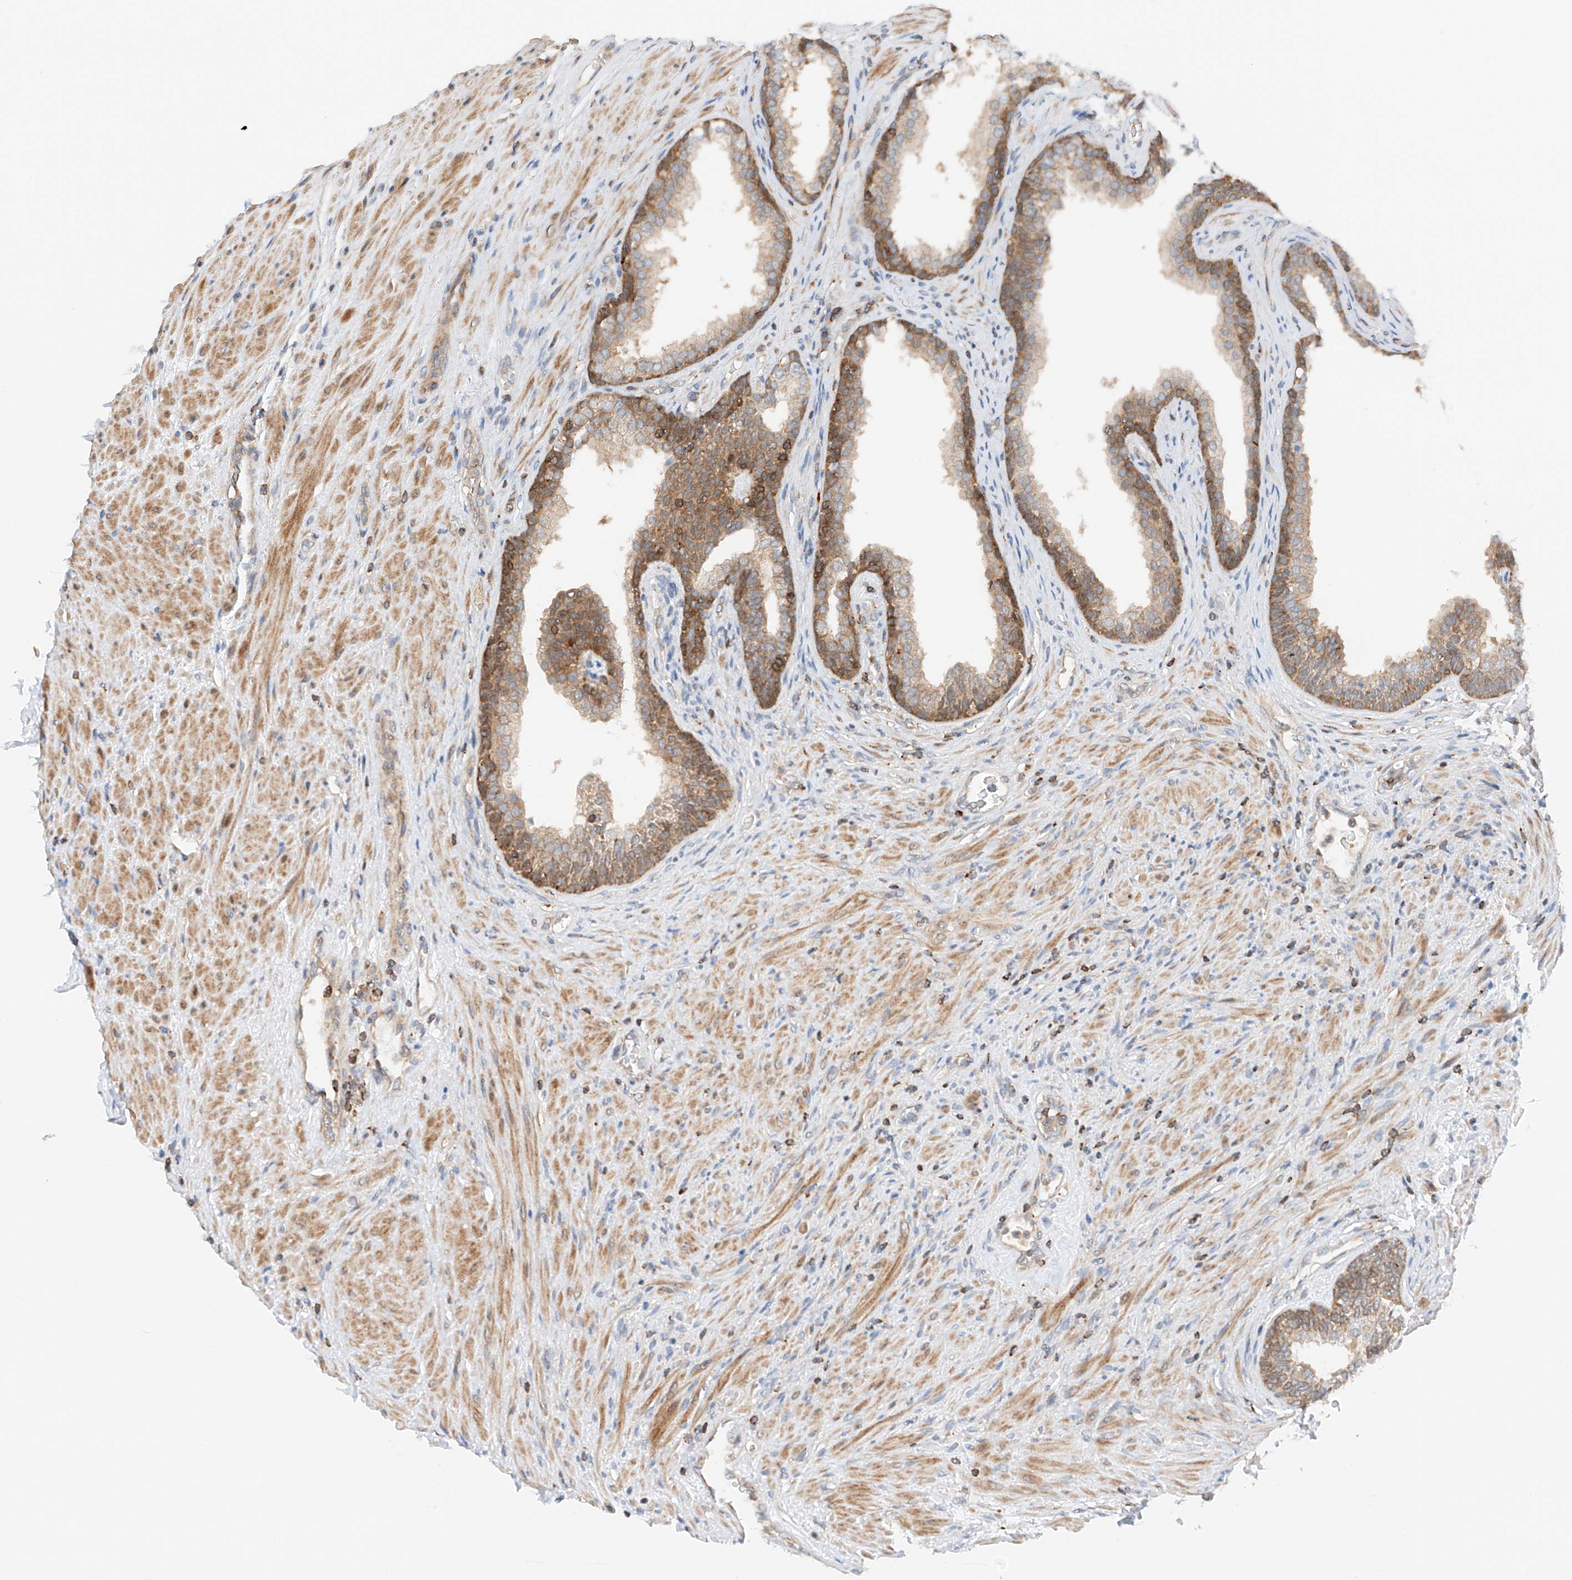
{"staining": {"intensity": "moderate", "quantity": "25%-75%", "location": "cytoplasmic/membranous"}, "tissue": "prostate", "cell_type": "Glandular cells", "image_type": "normal", "snomed": [{"axis": "morphology", "description": "Normal tissue, NOS"}, {"axis": "topography", "description": "Prostate"}], "caption": "Protein analysis of benign prostate shows moderate cytoplasmic/membranous staining in approximately 25%-75% of glandular cells.", "gene": "MFN2", "patient": {"sex": "male", "age": 76}}